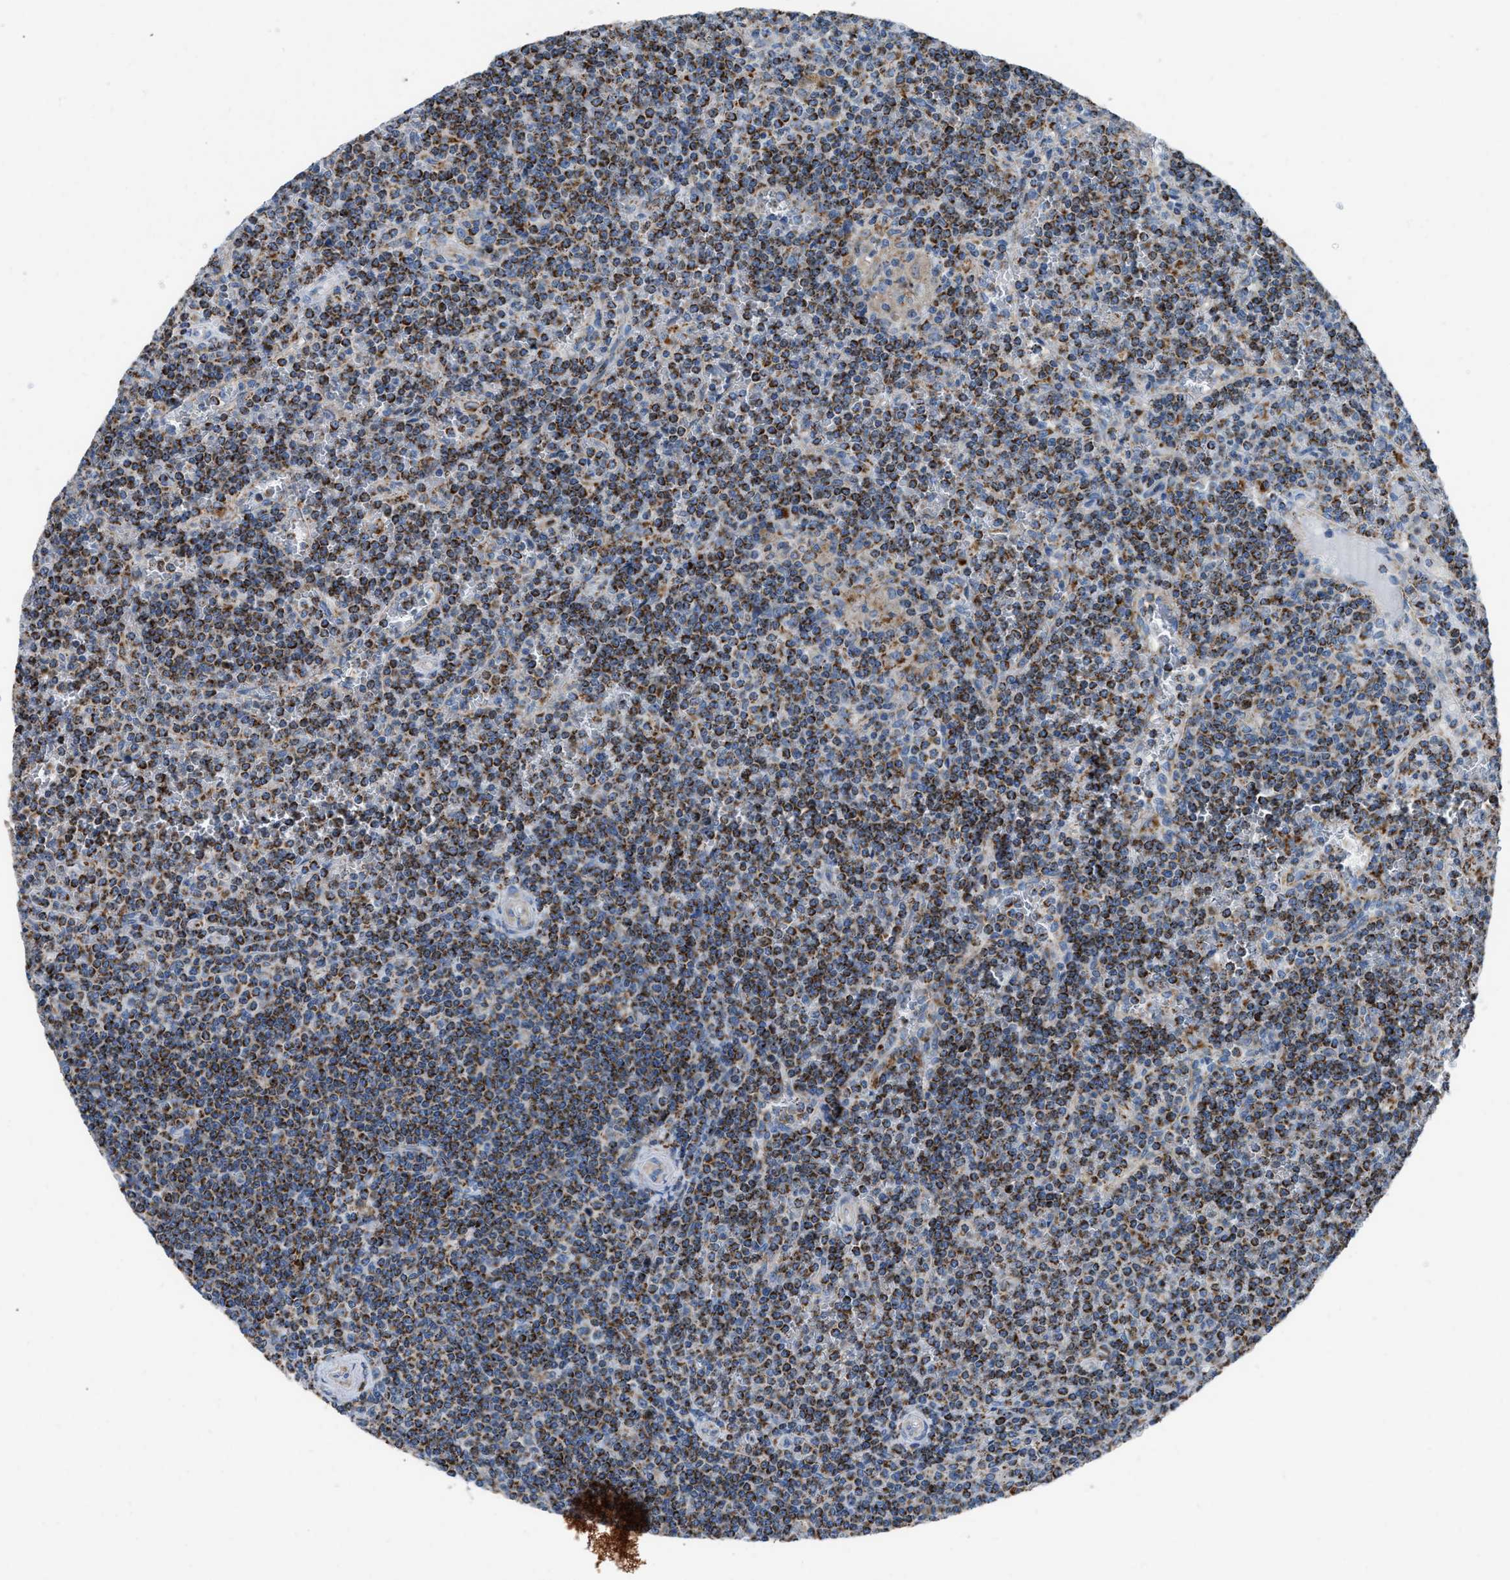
{"staining": {"intensity": "strong", "quantity": ">75%", "location": "cytoplasmic/membranous"}, "tissue": "lymphoma", "cell_type": "Tumor cells", "image_type": "cancer", "snomed": [{"axis": "morphology", "description": "Malignant lymphoma, non-Hodgkin's type, Low grade"}, {"axis": "topography", "description": "Spleen"}], "caption": "IHC staining of lymphoma, which reveals high levels of strong cytoplasmic/membranous staining in approximately >75% of tumor cells indicating strong cytoplasmic/membranous protein positivity. The staining was performed using DAB (3,3'-diaminobenzidine) (brown) for protein detection and nuclei were counterstained in hematoxylin (blue).", "gene": "ETFB", "patient": {"sex": "female", "age": 19}}